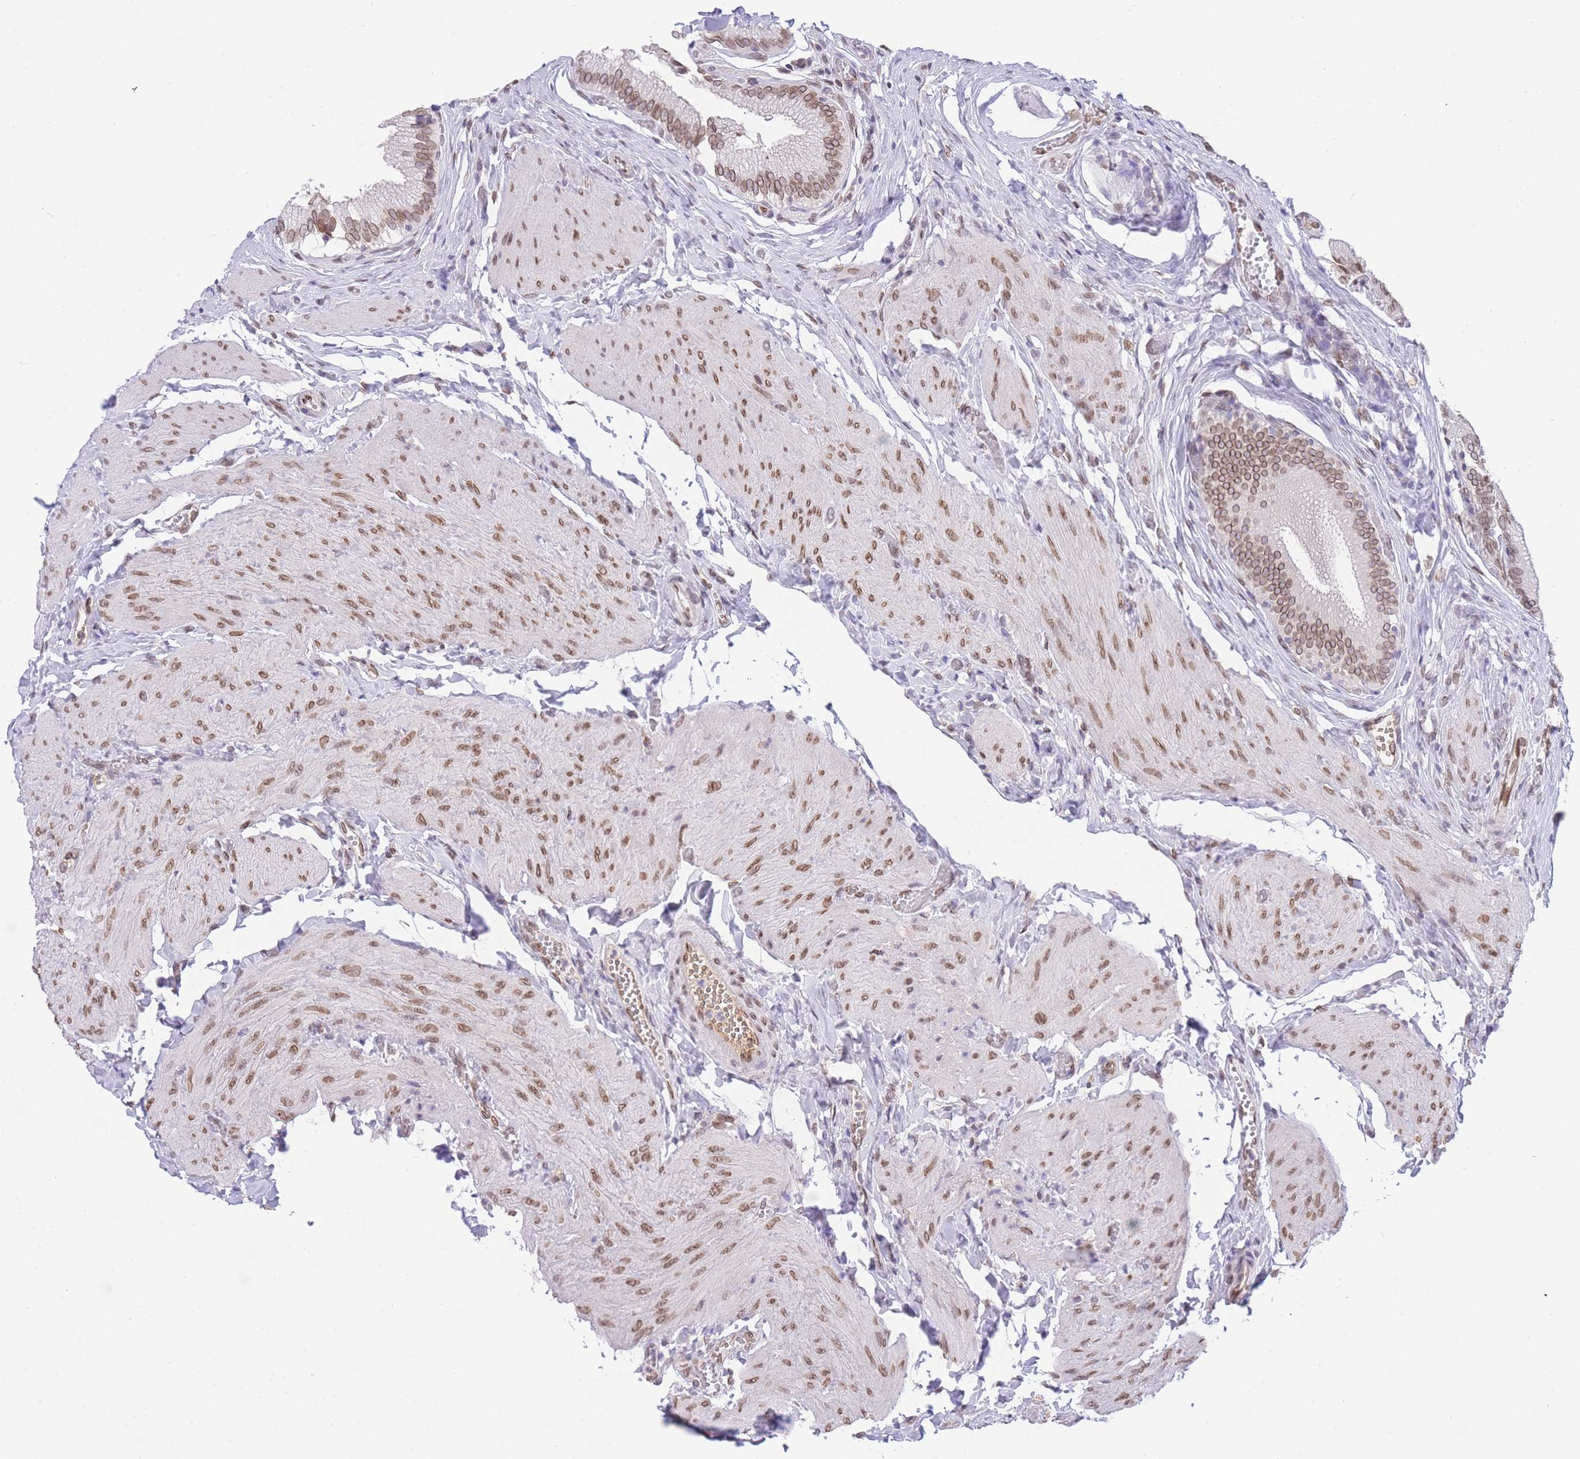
{"staining": {"intensity": "moderate", "quantity": ">75%", "location": "nuclear"}, "tissue": "gallbladder", "cell_type": "Glandular cells", "image_type": "normal", "snomed": [{"axis": "morphology", "description": "Normal tissue, NOS"}, {"axis": "topography", "description": "Gallbladder"}, {"axis": "topography", "description": "Peripheral nerve tissue"}], "caption": "A photomicrograph of gallbladder stained for a protein displays moderate nuclear brown staining in glandular cells.", "gene": "OR10AD1", "patient": {"sex": "male", "age": 17}}